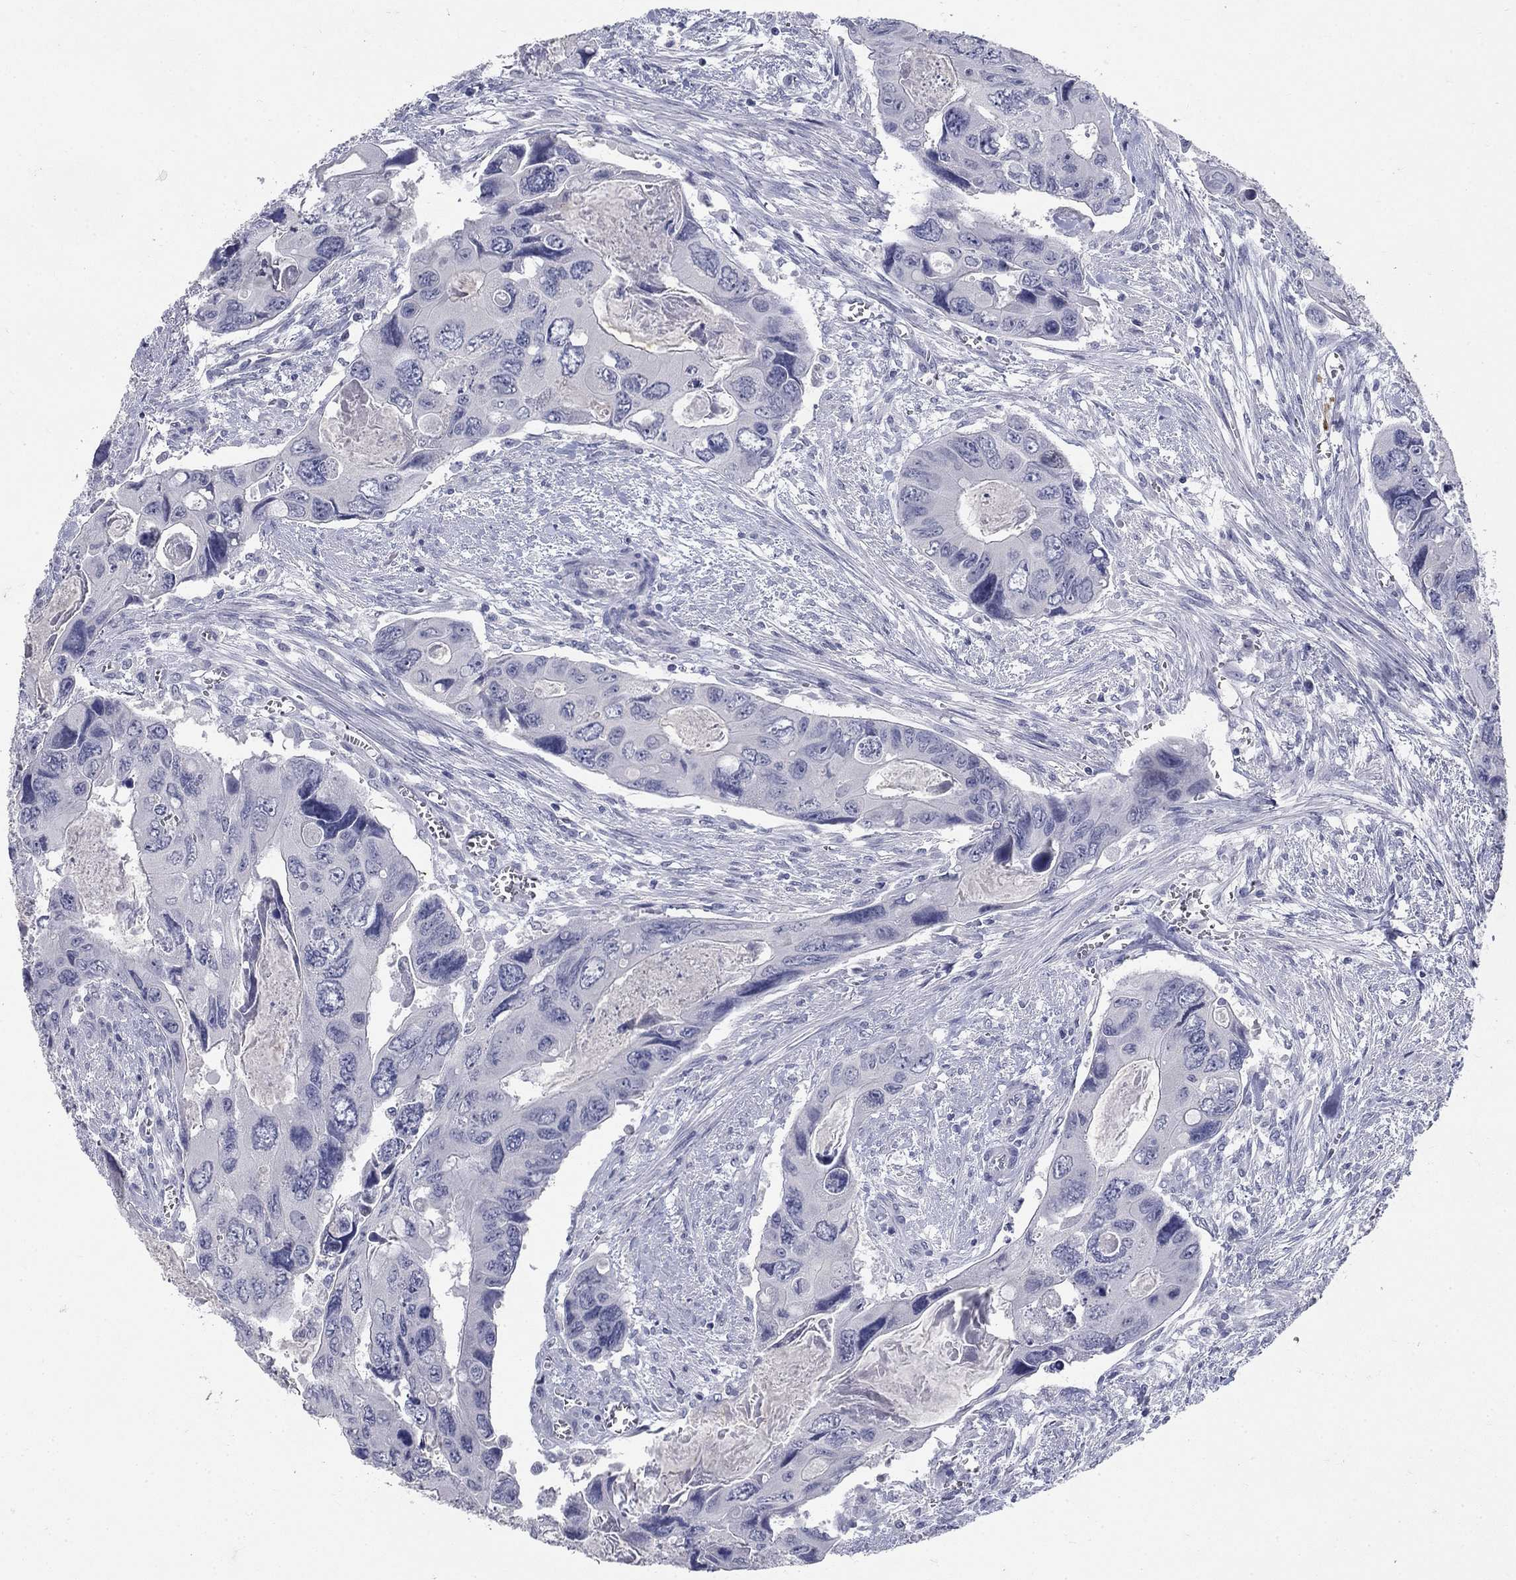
{"staining": {"intensity": "negative", "quantity": "none", "location": "none"}, "tissue": "colorectal cancer", "cell_type": "Tumor cells", "image_type": "cancer", "snomed": [{"axis": "morphology", "description": "Adenocarcinoma, NOS"}, {"axis": "topography", "description": "Rectum"}], "caption": "DAB (3,3'-diaminobenzidine) immunohistochemical staining of colorectal cancer reveals no significant staining in tumor cells.", "gene": "ELAVL4", "patient": {"sex": "male", "age": 62}}